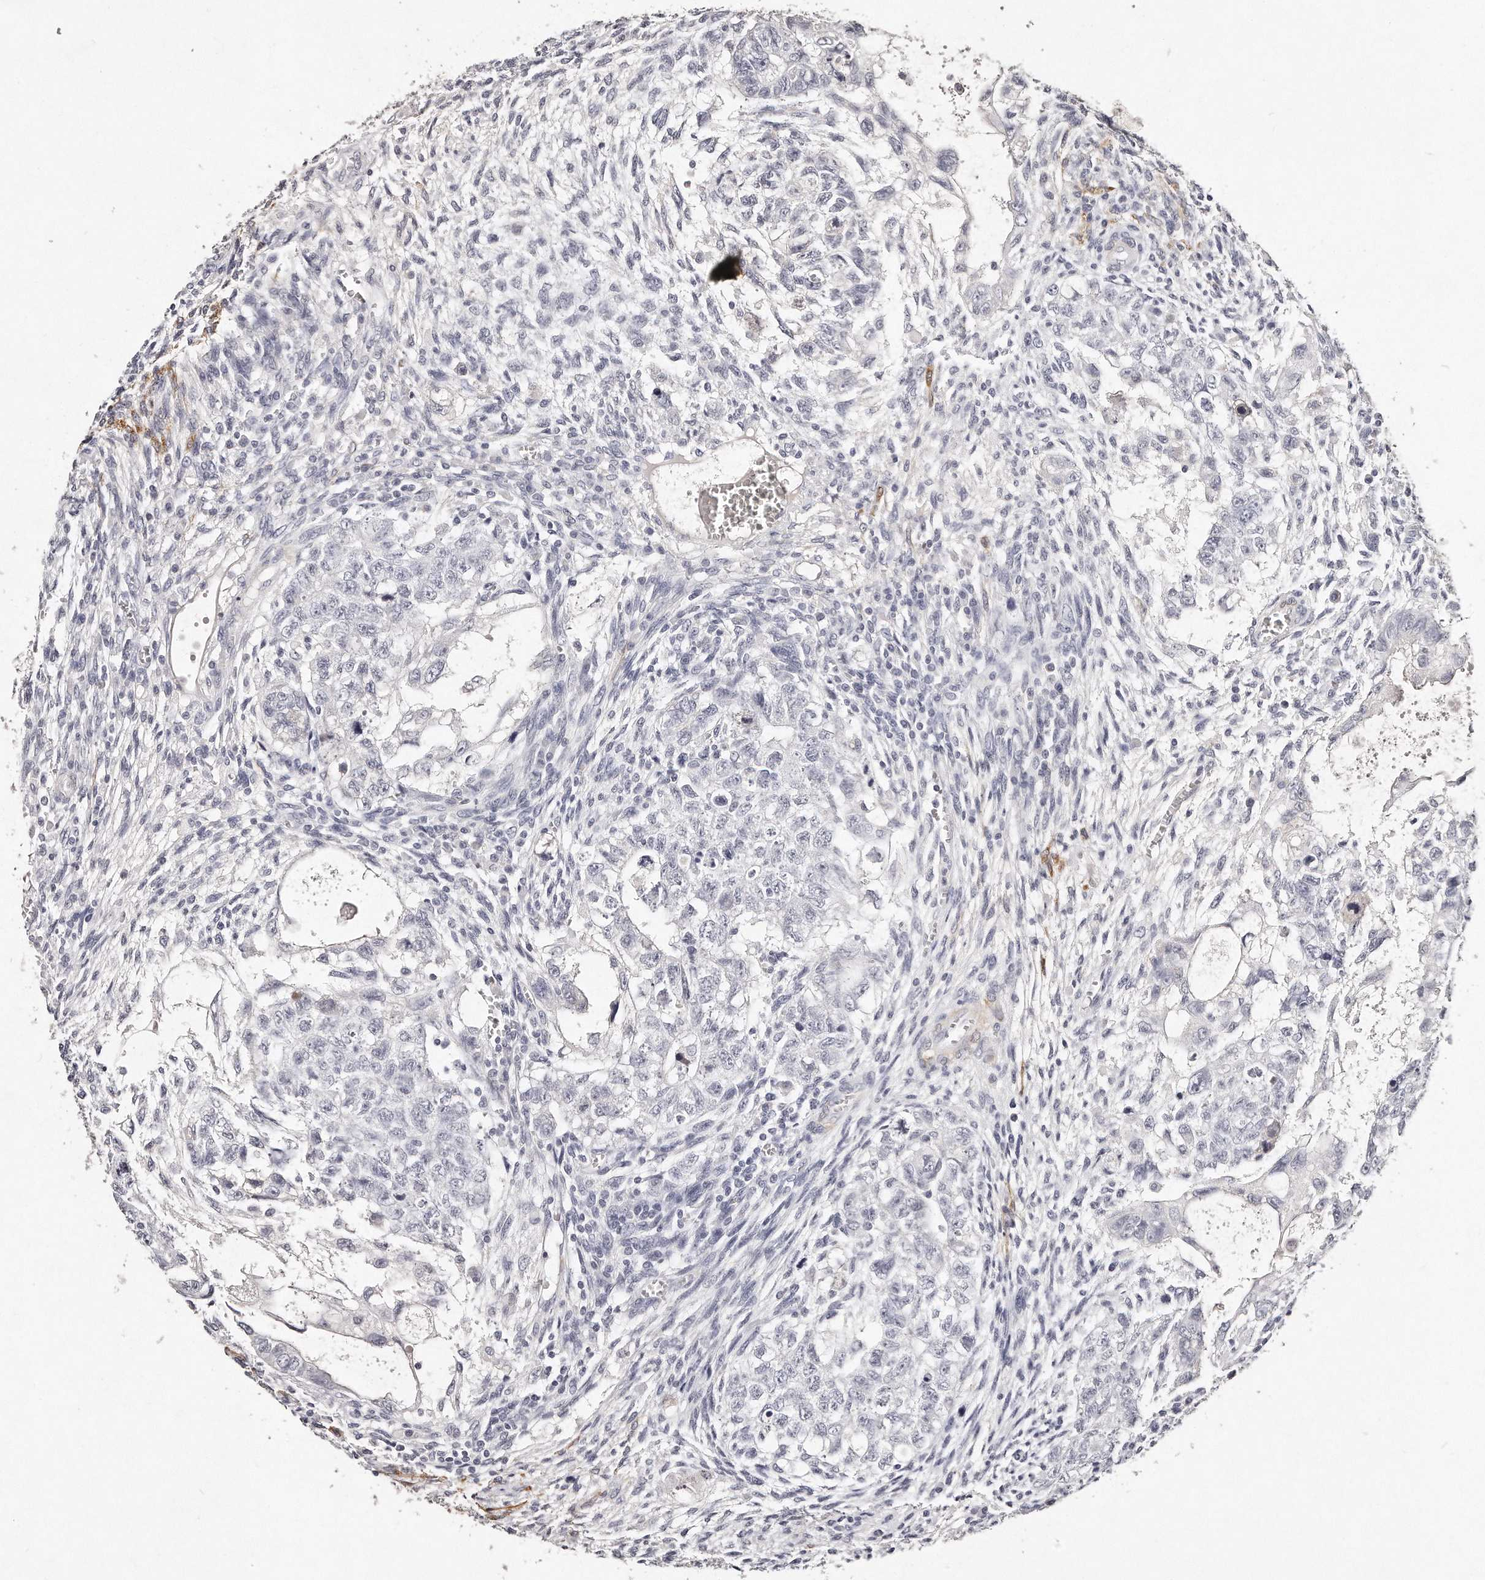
{"staining": {"intensity": "negative", "quantity": "none", "location": "none"}, "tissue": "testis cancer", "cell_type": "Tumor cells", "image_type": "cancer", "snomed": [{"axis": "morphology", "description": "Carcinoma, Embryonal, NOS"}, {"axis": "topography", "description": "Testis"}], "caption": "Immunohistochemistry photomicrograph of neoplastic tissue: human embryonal carcinoma (testis) stained with DAB exhibits no significant protein positivity in tumor cells.", "gene": "LMOD1", "patient": {"sex": "male", "age": 37}}